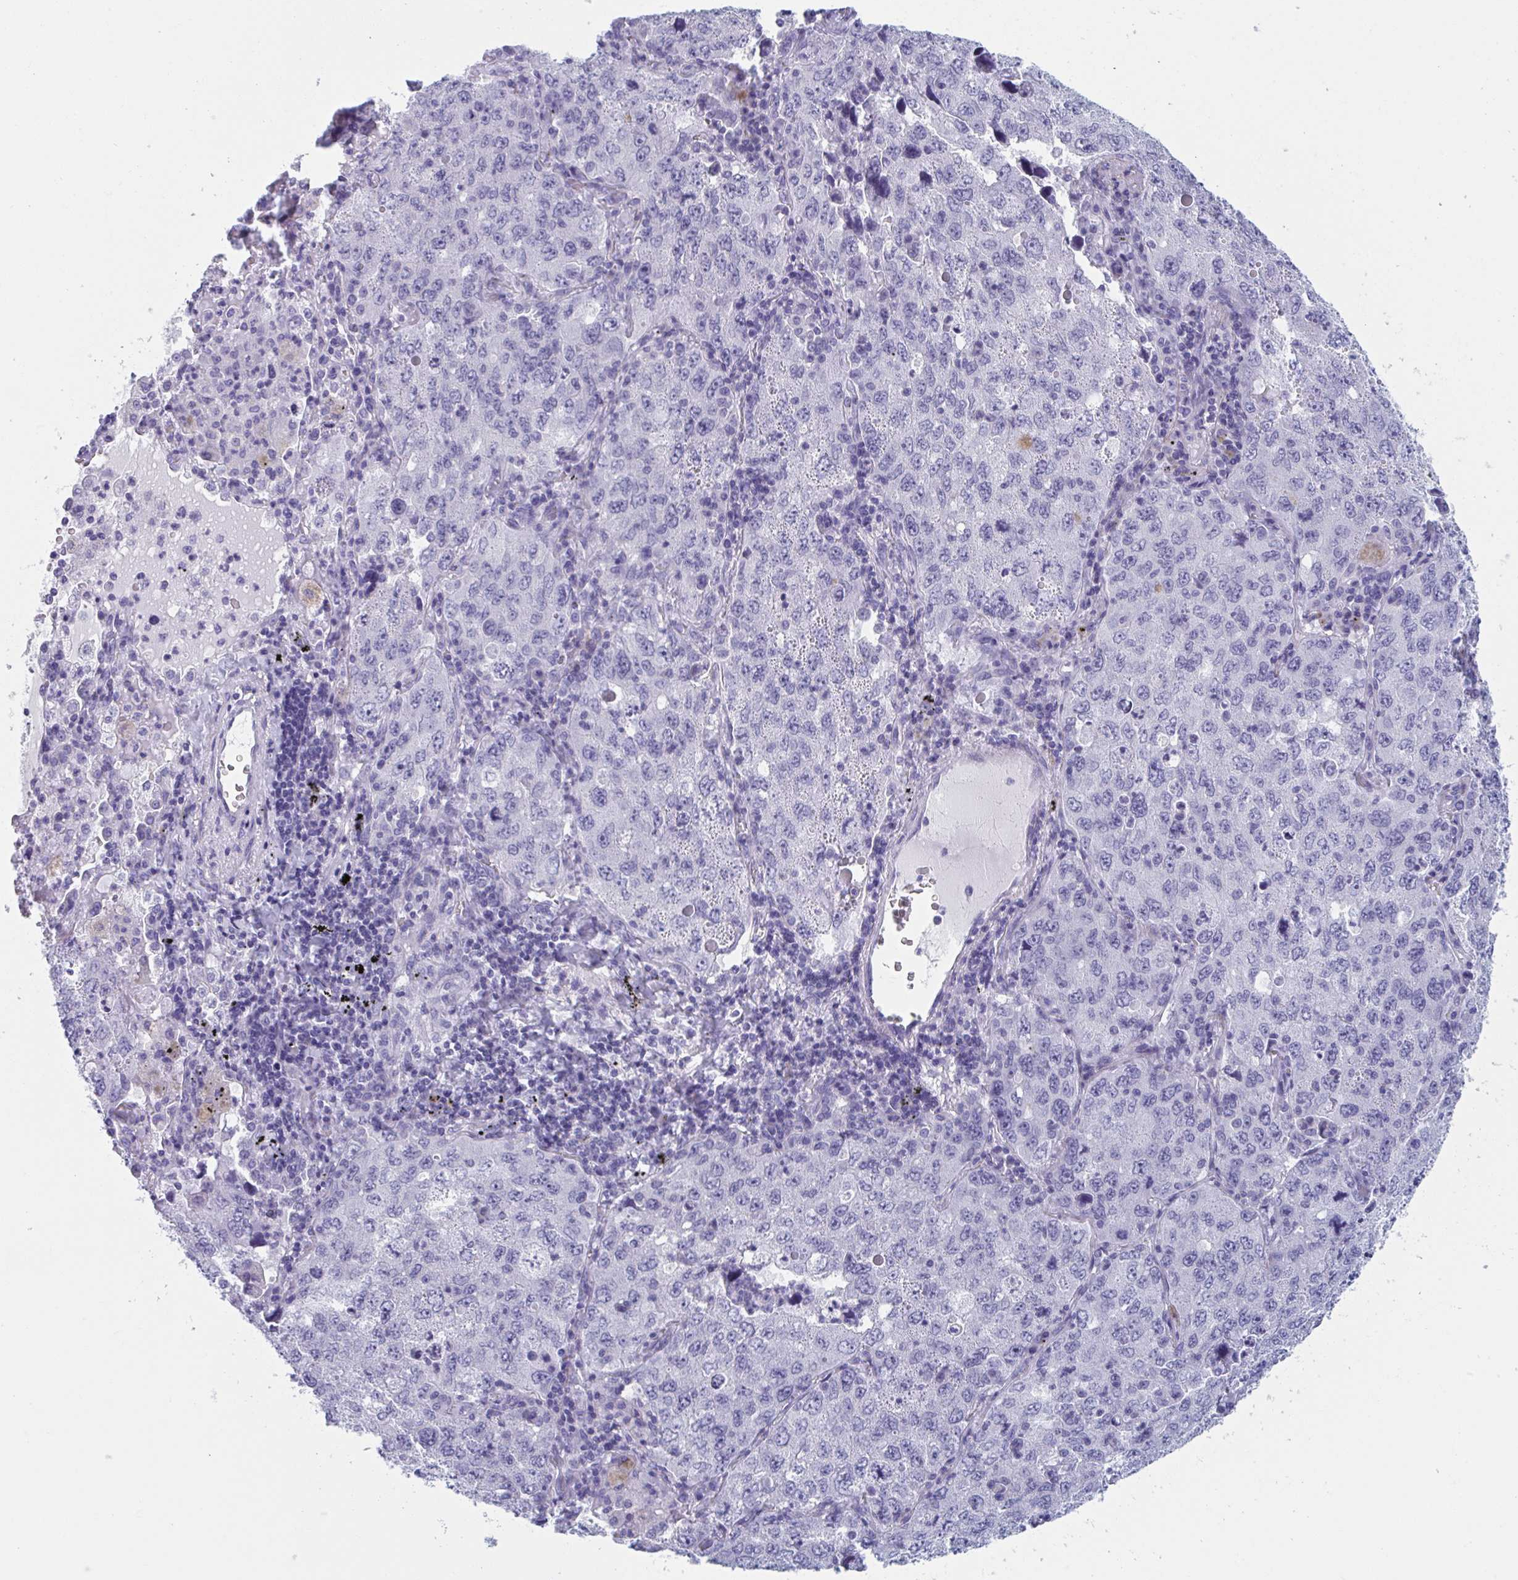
{"staining": {"intensity": "negative", "quantity": "none", "location": "none"}, "tissue": "lung cancer", "cell_type": "Tumor cells", "image_type": "cancer", "snomed": [{"axis": "morphology", "description": "Adenocarcinoma, NOS"}, {"axis": "topography", "description": "Lung"}], "caption": "The IHC micrograph has no significant expression in tumor cells of lung adenocarcinoma tissue. The staining was performed using DAB to visualize the protein expression in brown, while the nuclei were stained in blue with hematoxylin (Magnification: 20x).", "gene": "HSD11B2", "patient": {"sex": "female", "age": 57}}